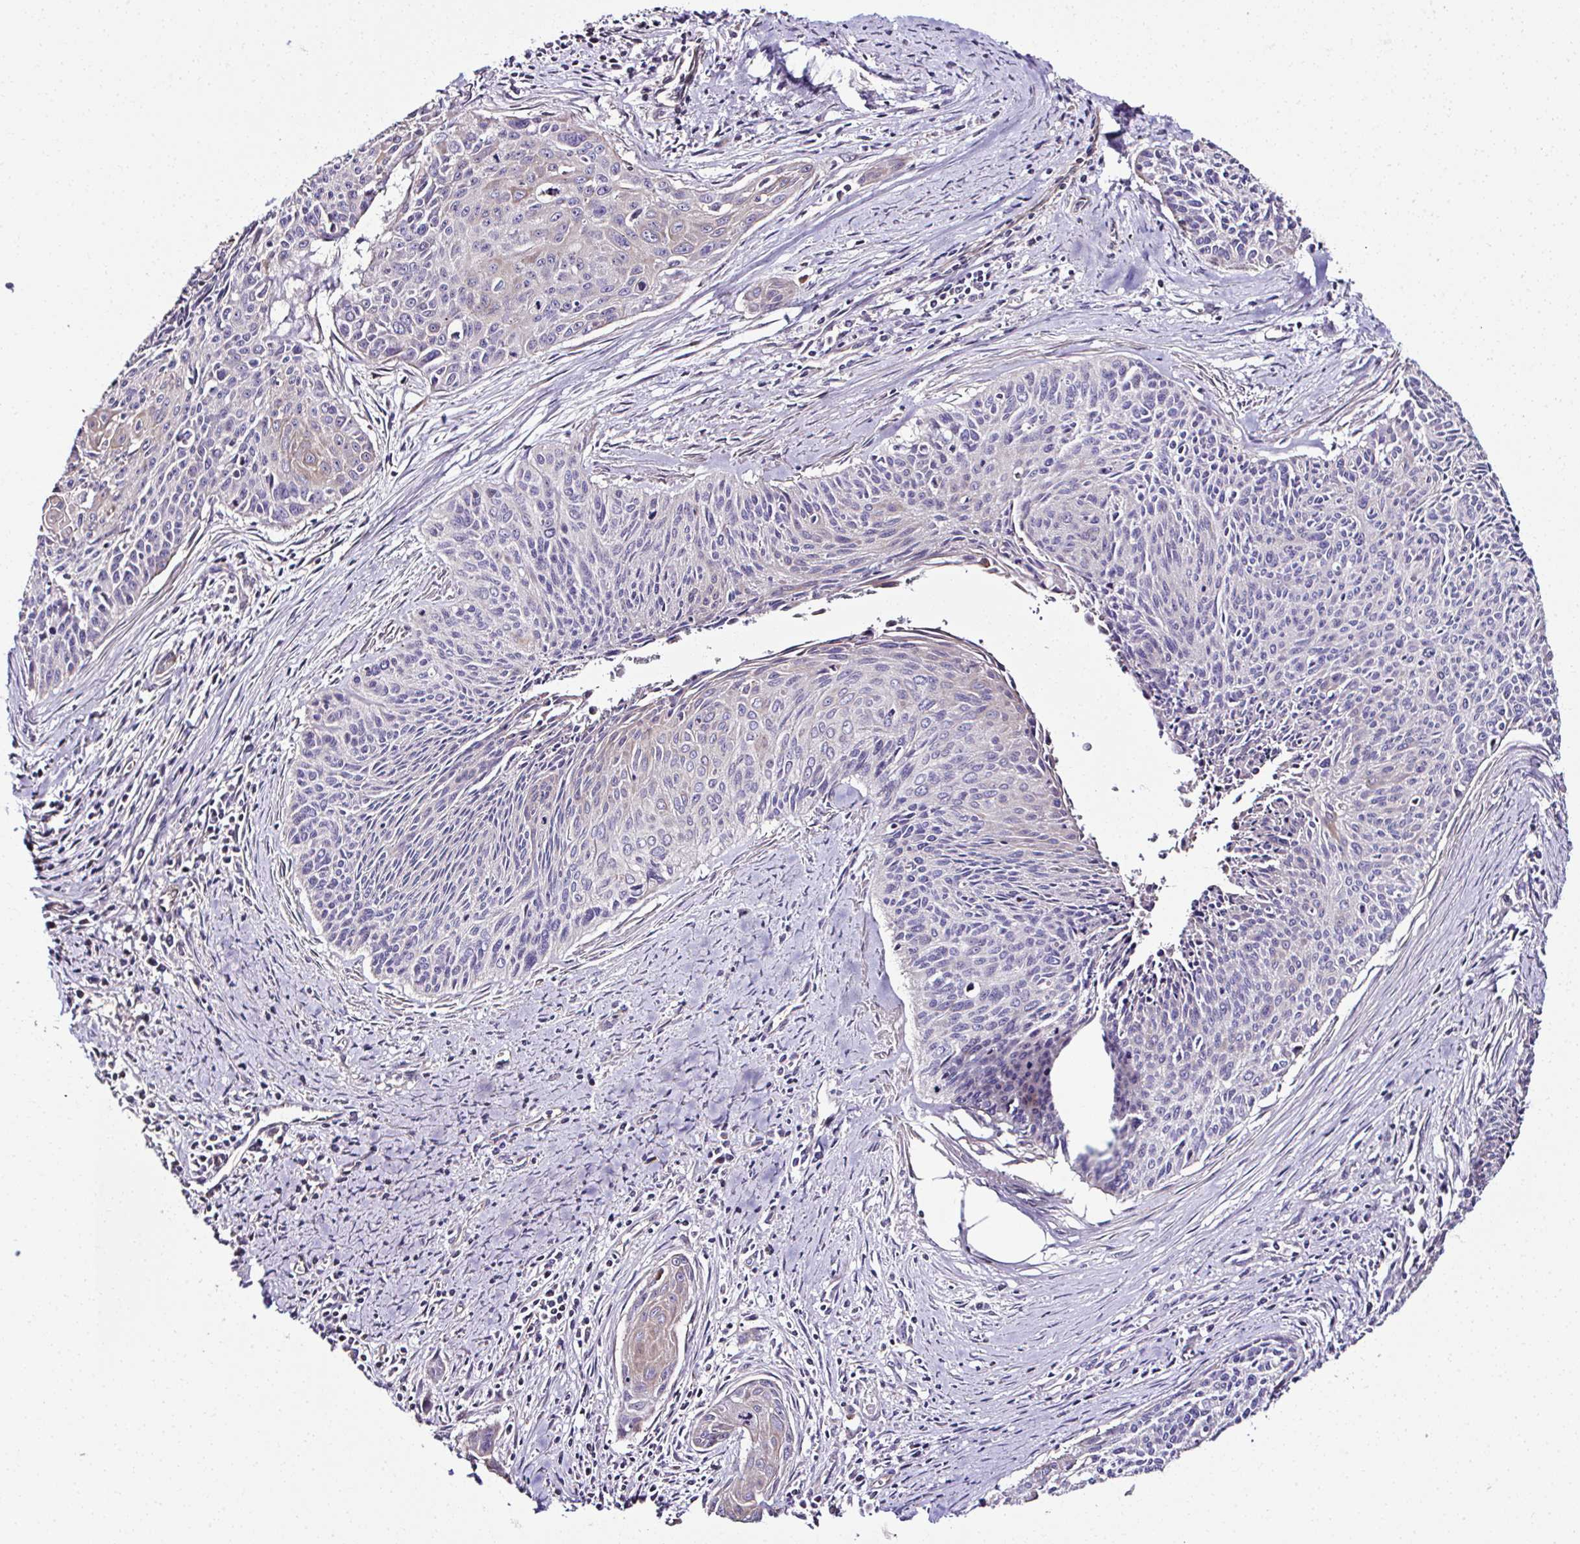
{"staining": {"intensity": "weak", "quantity": "<25%", "location": "cytoplasmic/membranous"}, "tissue": "cervical cancer", "cell_type": "Tumor cells", "image_type": "cancer", "snomed": [{"axis": "morphology", "description": "Squamous cell carcinoma, NOS"}, {"axis": "topography", "description": "Cervix"}], "caption": "Cervical cancer stained for a protein using IHC exhibits no positivity tumor cells.", "gene": "CCDC85C", "patient": {"sex": "female", "age": 55}}